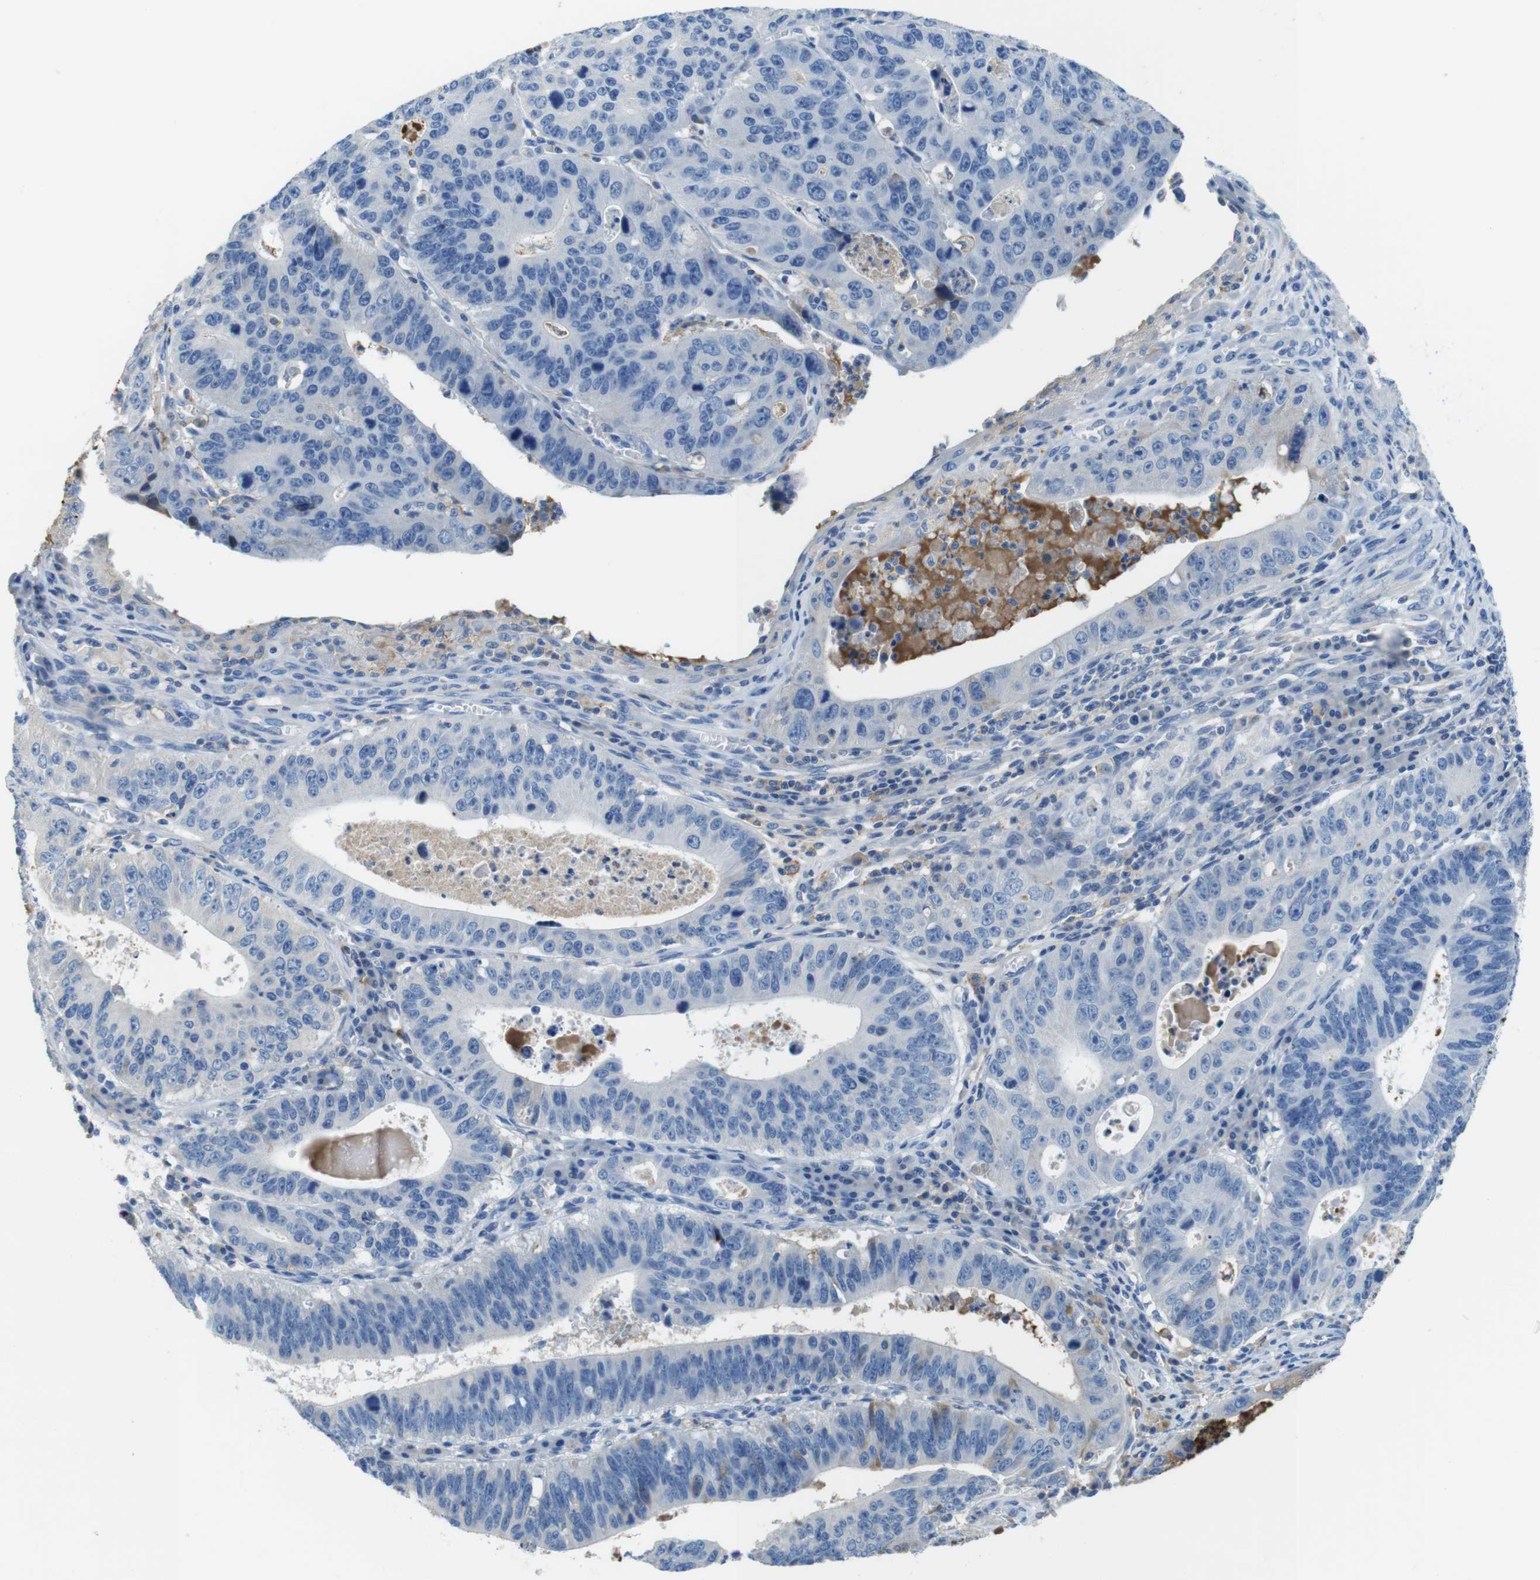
{"staining": {"intensity": "negative", "quantity": "none", "location": "none"}, "tissue": "stomach cancer", "cell_type": "Tumor cells", "image_type": "cancer", "snomed": [{"axis": "morphology", "description": "Adenocarcinoma, NOS"}, {"axis": "topography", "description": "Stomach"}], "caption": "The immunohistochemistry photomicrograph has no significant positivity in tumor cells of stomach cancer (adenocarcinoma) tissue. The staining is performed using DAB (3,3'-diaminobenzidine) brown chromogen with nuclei counter-stained in using hematoxylin.", "gene": "TMPRSS15", "patient": {"sex": "male", "age": 59}}